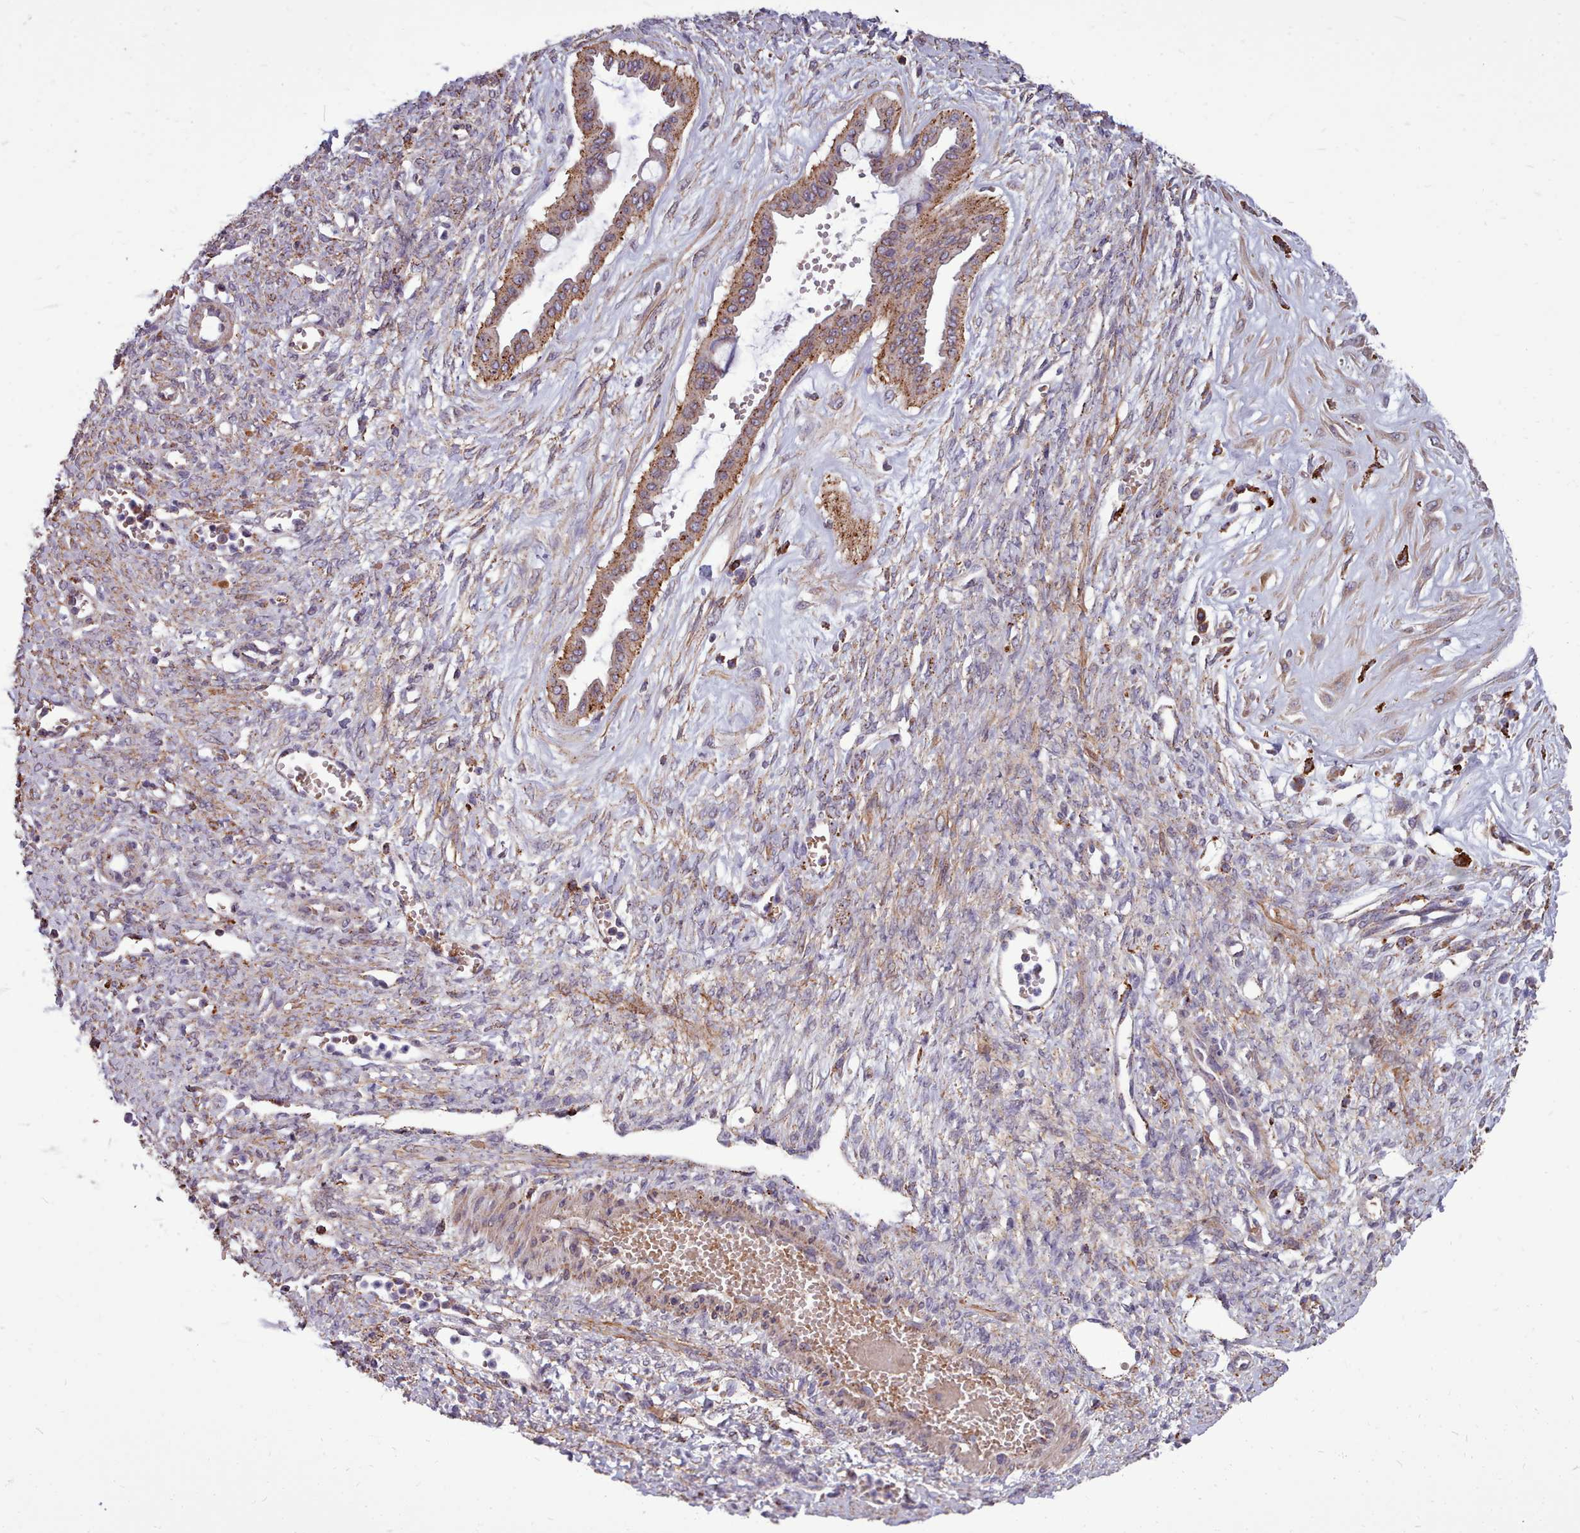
{"staining": {"intensity": "moderate", "quantity": ">75%", "location": "cytoplasmic/membranous"}, "tissue": "ovarian cancer", "cell_type": "Tumor cells", "image_type": "cancer", "snomed": [{"axis": "morphology", "description": "Cystadenocarcinoma, mucinous, NOS"}, {"axis": "topography", "description": "Ovary"}], "caption": "The image exhibits immunohistochemical staining of ovarian cancer. There is moderate cytoplasmic/membranous positivity is appreciated in about >75% of tumor cells.", "gene": "PACSIN3", "patient": {"sex": "female", "age": 73}}